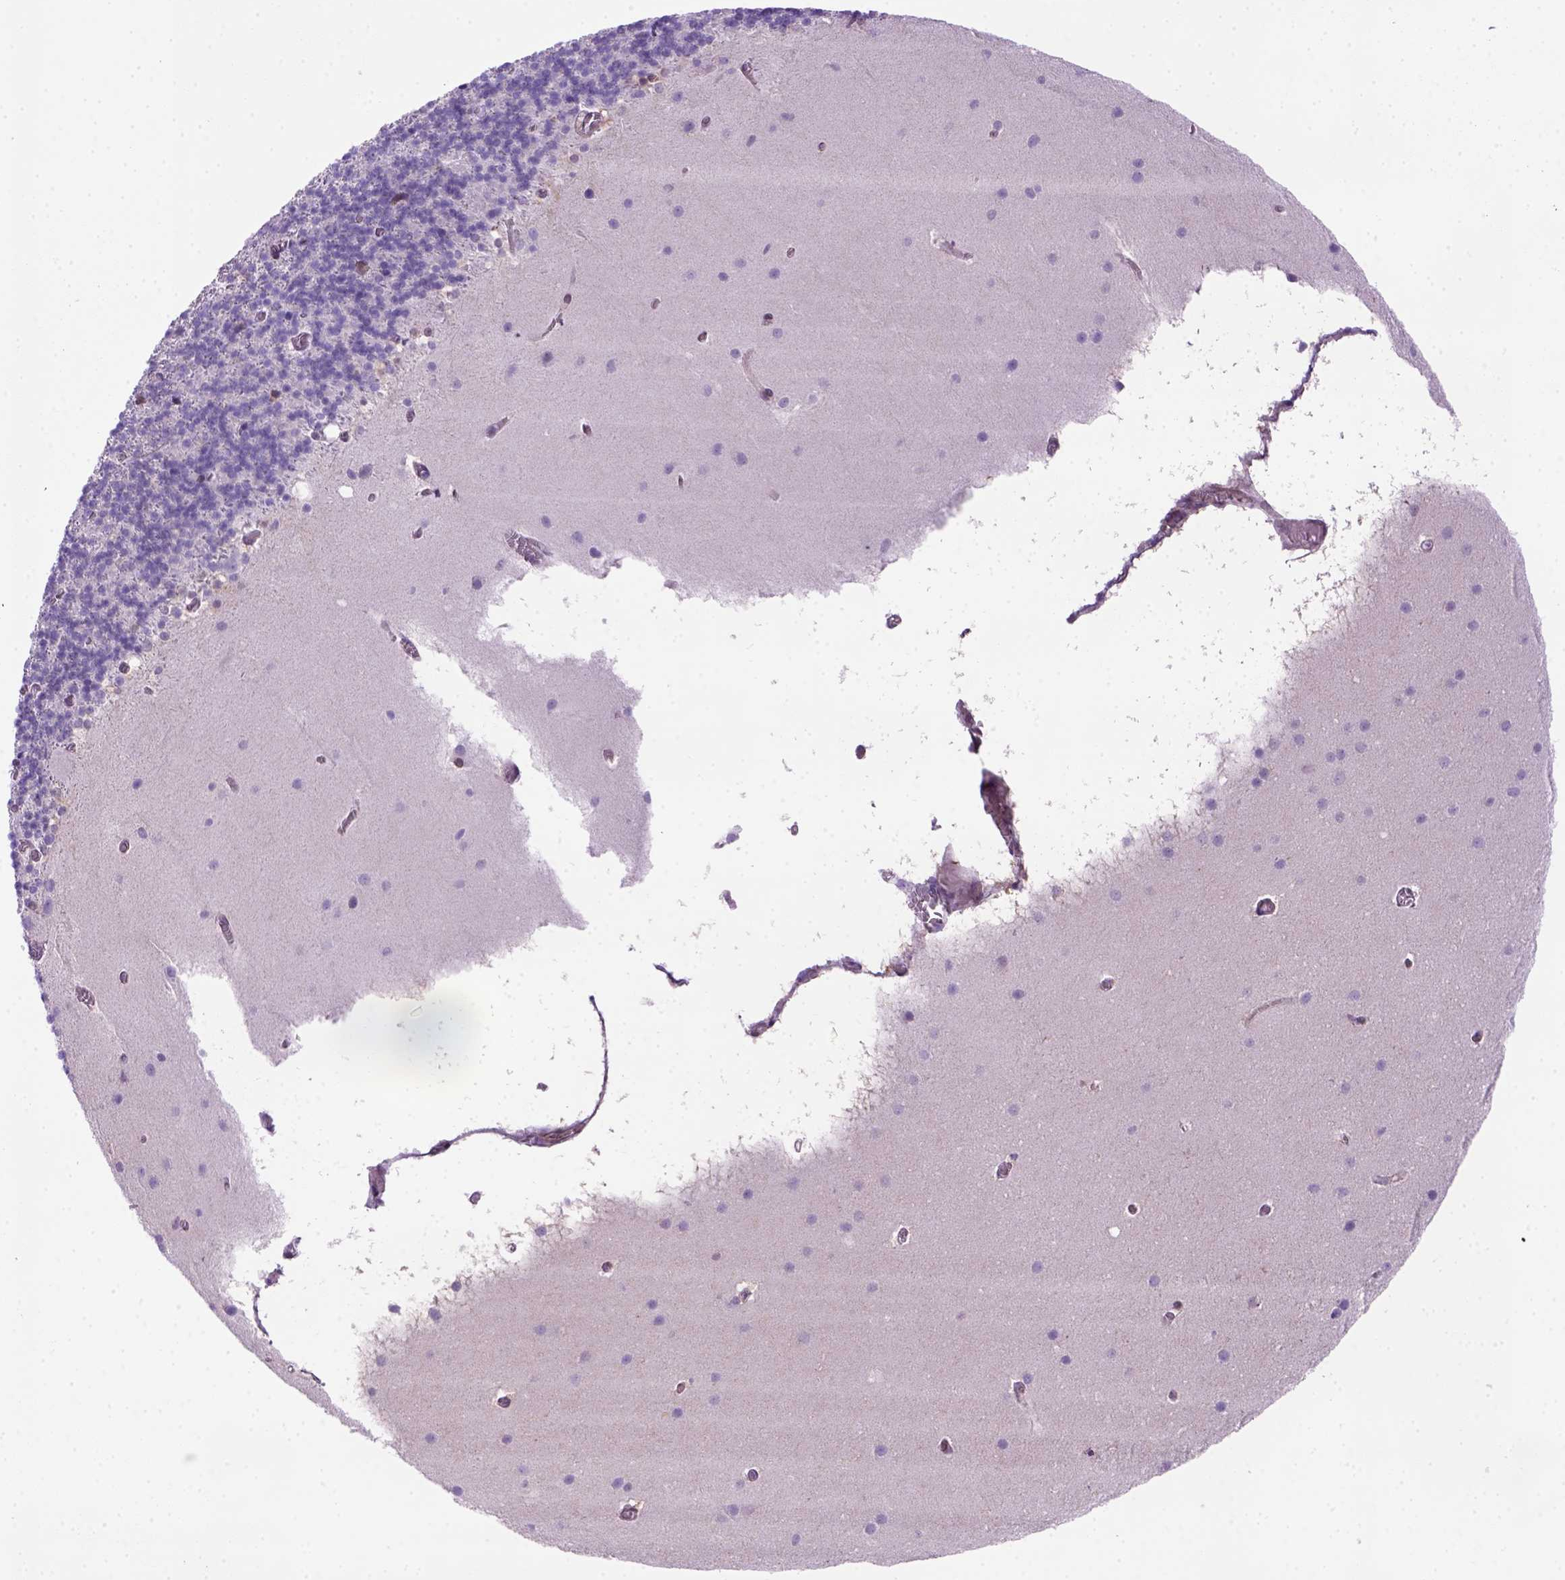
{"staining": {"intensity": "negative", "quantity": "none", "location": "none"}, "tissue": "cerebellum", "cell_type": "Cells in granular layer", "image_type": "normal", "snomed": [{"axis": "morphology", "description": "Normal tissue, NOS"}, {"axis": "topography", "description": "Cerebellum"}], "caption": "There is no significant positivity in cells in granular layer of cerebellum.", "gene": "MGMT", "patient": {"sex": "male", "age": 70}}